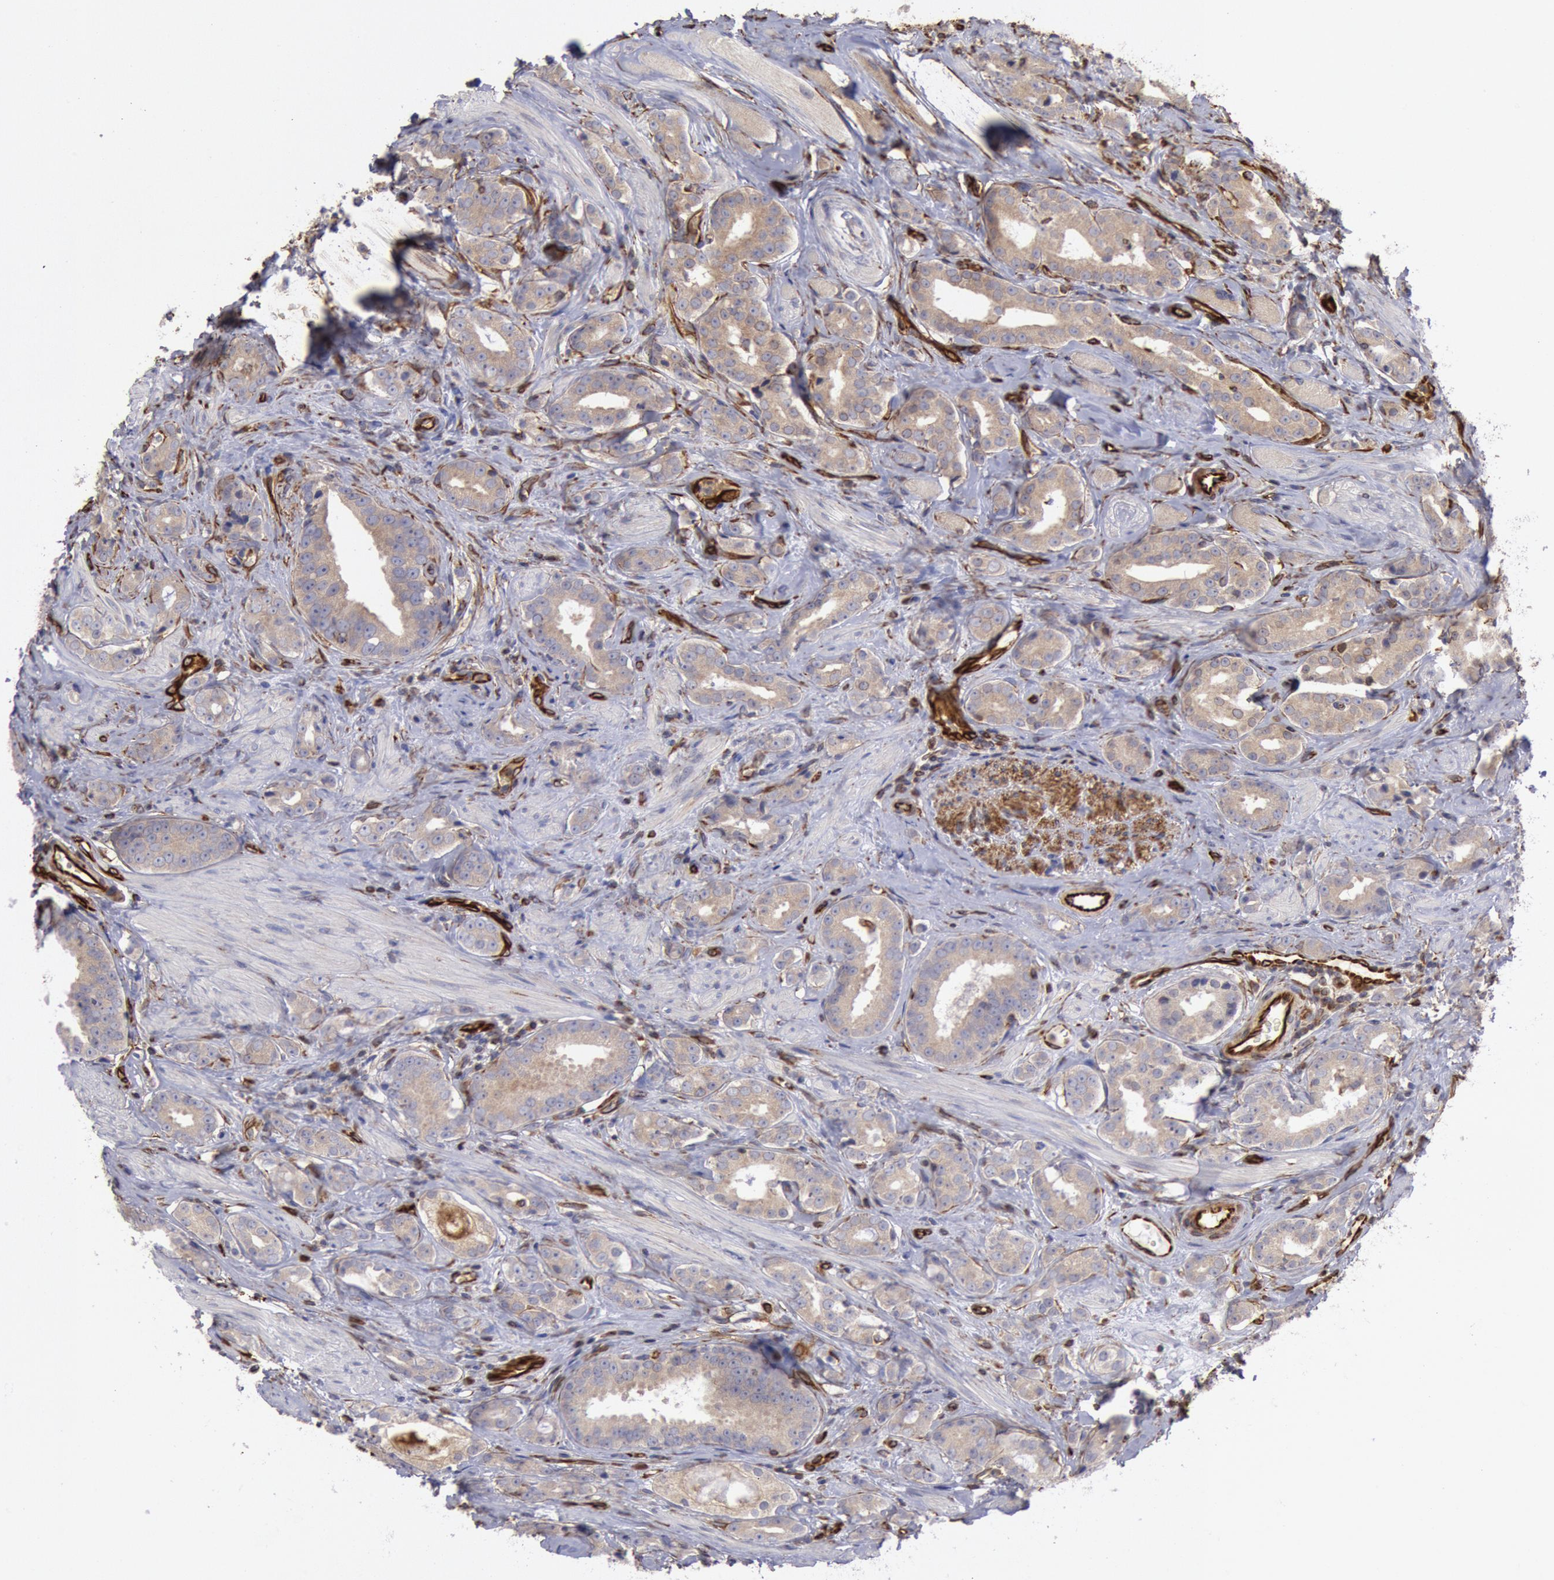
{"staining": {"intensity": "weak", "quantity": ">75%", "location": "cytoplasmic/membranous"}, "tissue": "prostate cancer", "cell_type": "Tumor cells", "image_type": "cancer", "snomed": [{"axis": "morphology", "description": "Adenocarcinoma, Medium grade"}, {"axis": "topography", "description": "Prostate"}], "caption": "Brown immunohistochemical staining in human prostate cancer (adenocarcinoma (medium-grade)) shows weak cytoplasmic/membranous staining in approximately >75% of tumor cells.", "gene": "RNF139", "patient": {"sex": "male", "age": 53}}